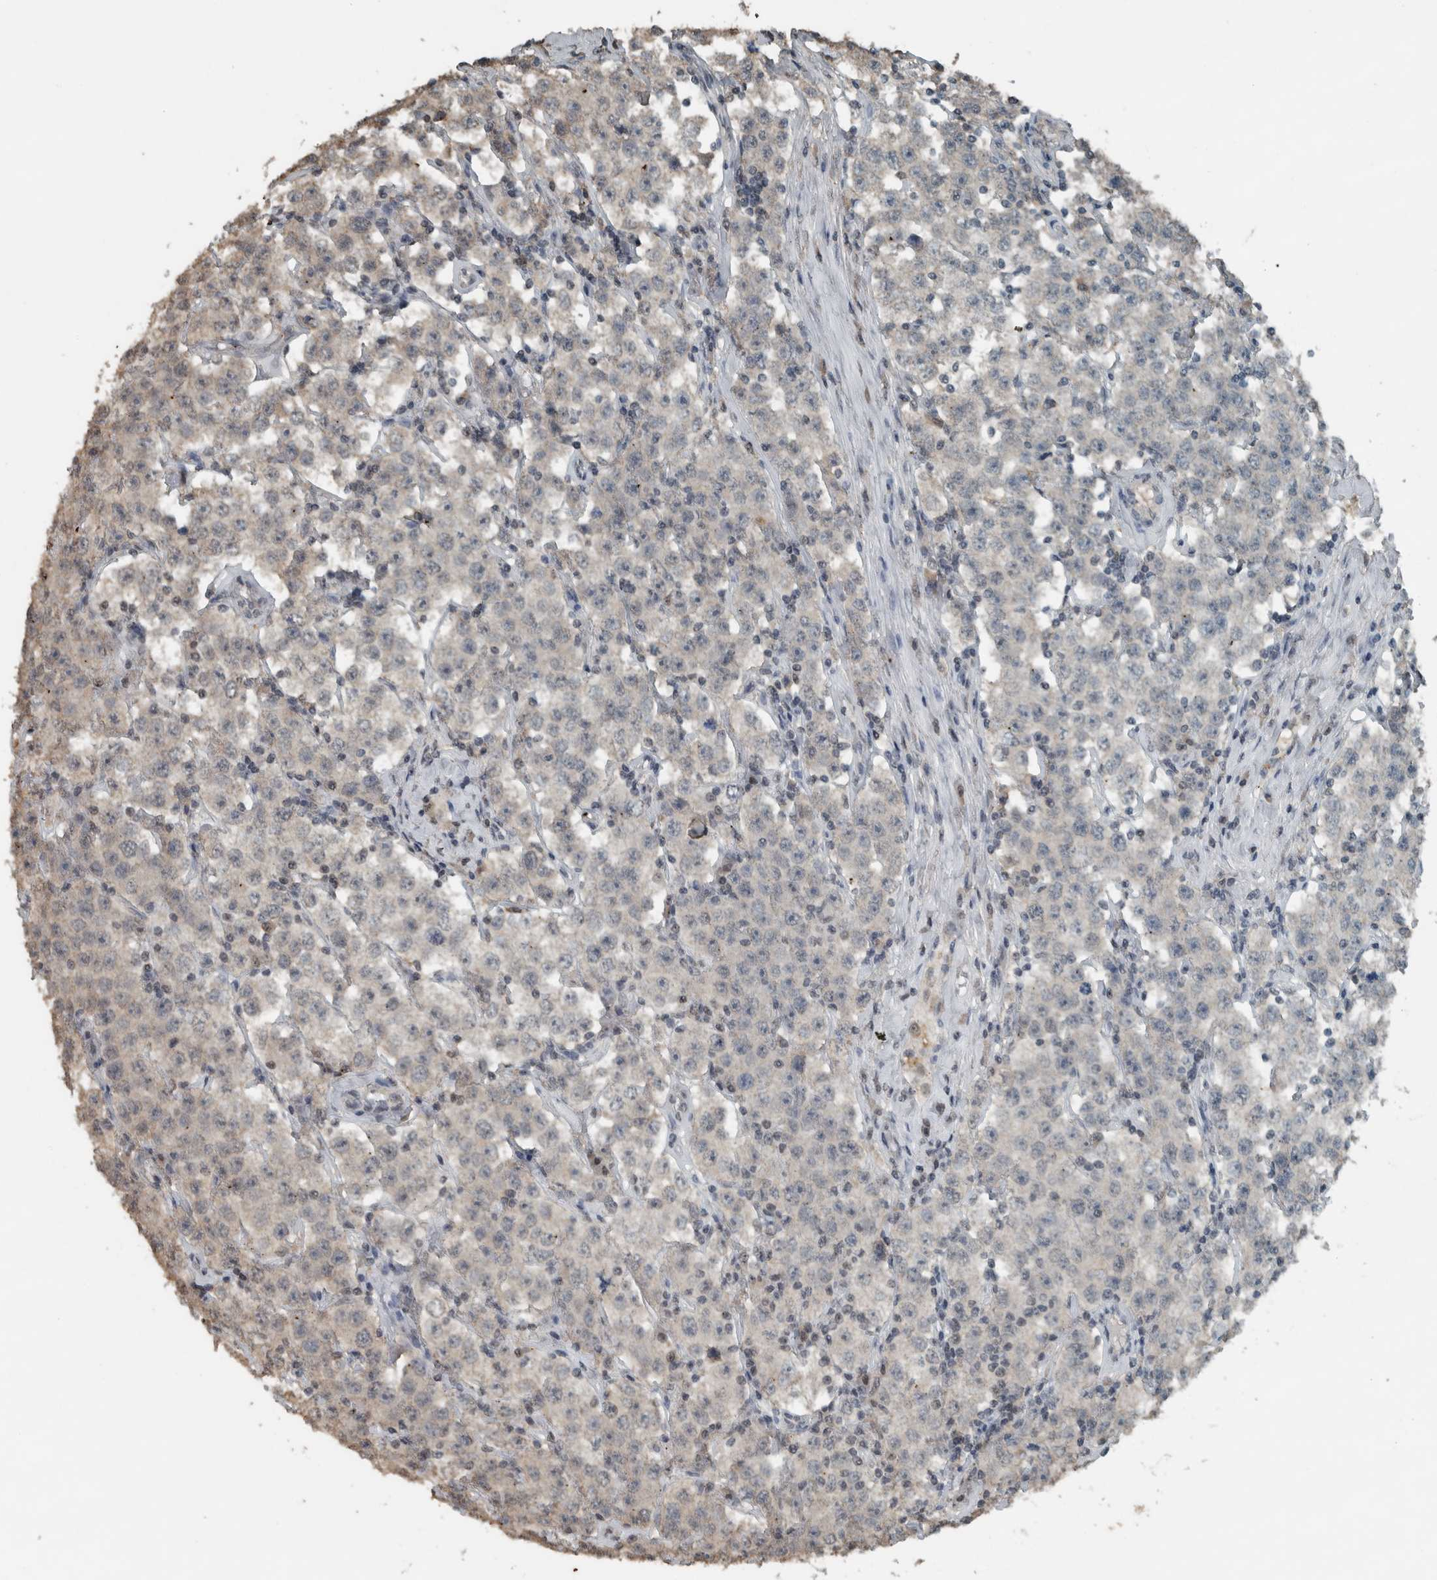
{"staining": {"intensity": "negative", "quantity": "none", "location": "none"}, "tissue": "testis cancer", "cell_type": "Tumor cells", "image_type": "cancer", "snomed": [{"axis": "morphology", "description": "Seminoma, NOS"}, {"axis": "topography", "description": "Testis"}], "caption": "The image exhibits no significant positivity in tumor cells of testis cancer.", "gene": "ZNF24", "patient": {"sex": "male", "age": 52}}